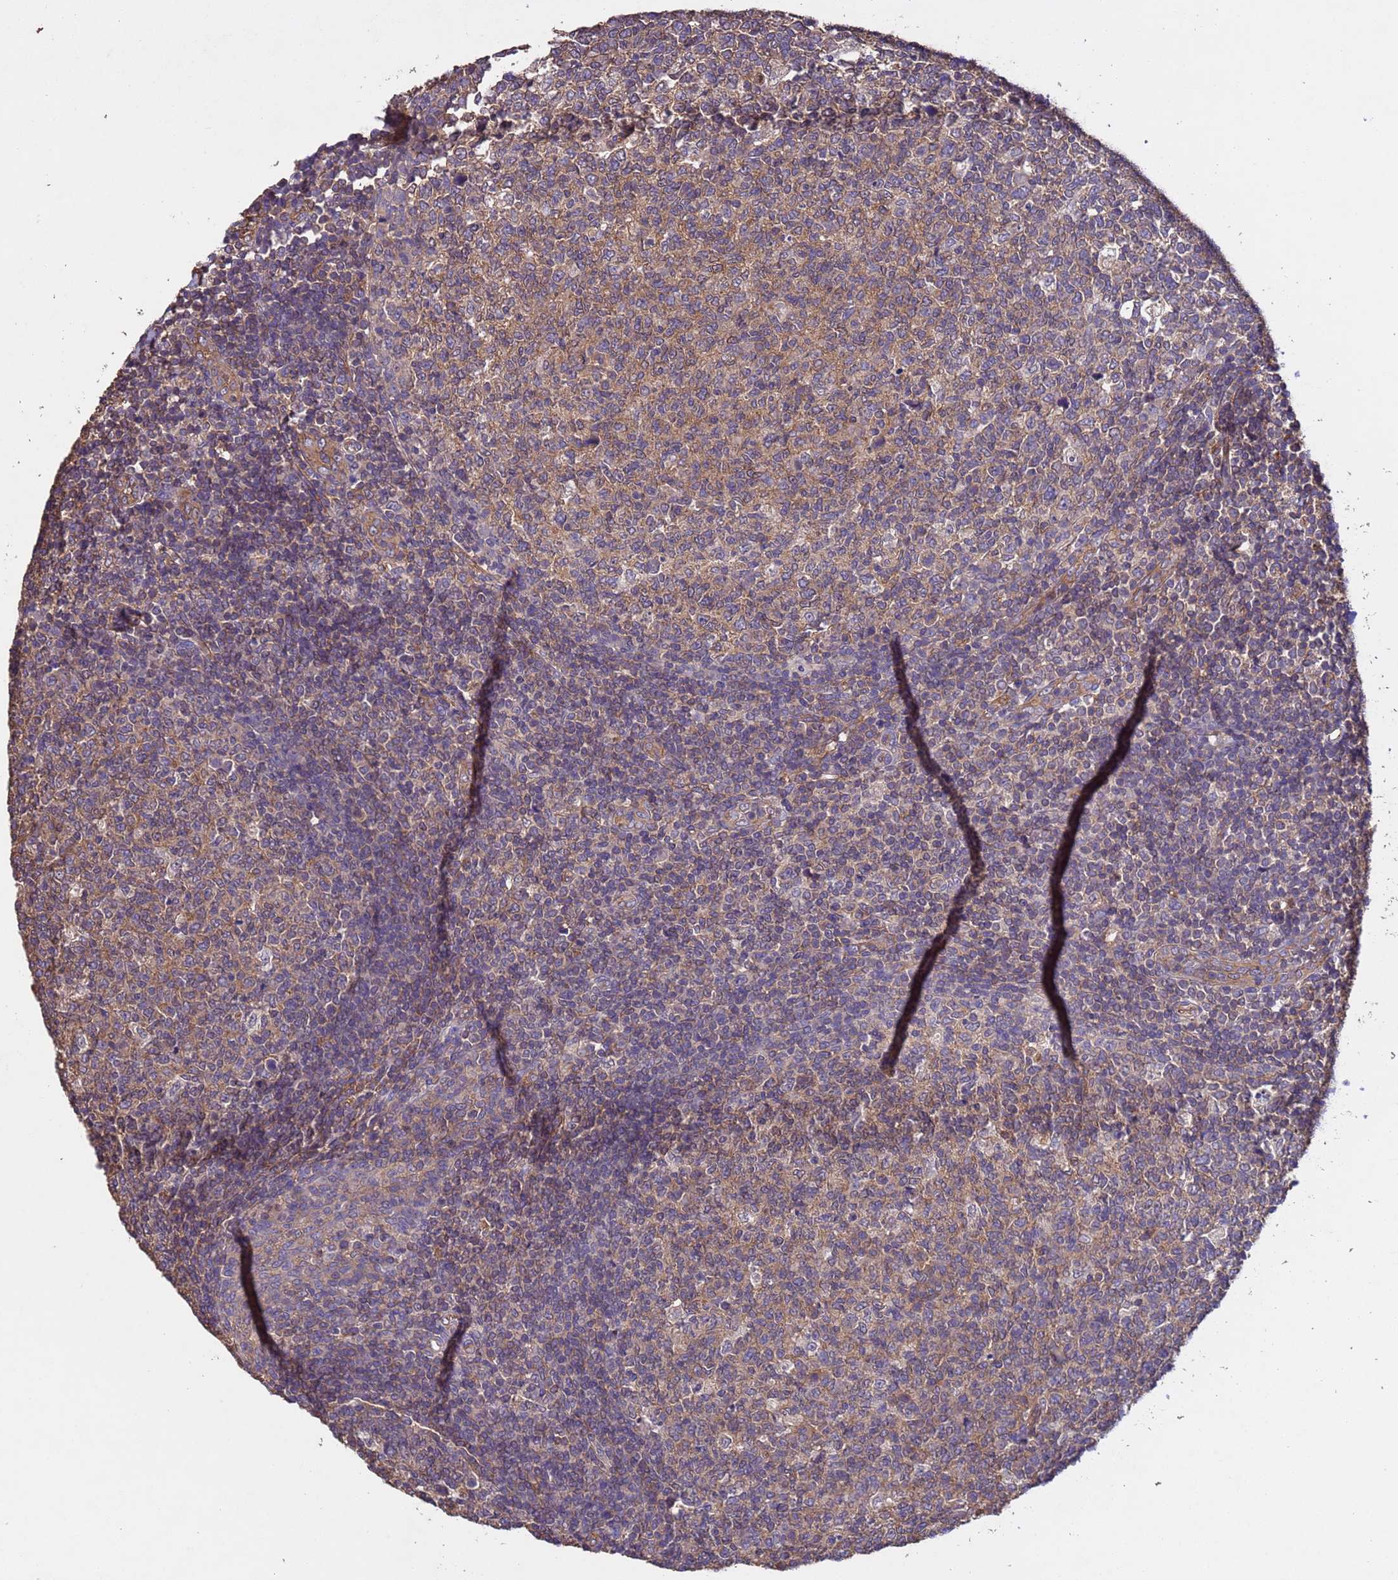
{"staining": {"intensity": "weak", "quantity": ">75%", "location": "cytoplasmic/membranous"}, "tissue": "tonsil", "cell_type": "Germinal center cells", "image_type": "normal", "snomed": [{"axis": "morphology", "description": "Normal tissue, NOS"}, {"axis": "topography", "description": "Tonsil"}], "caption": "The image exhibits staining of benign tonsil, revealing weak cytoplasmic/membranous protein positivity (brown color) within germinal center cells. (Stains: DAB (3,3'-diaminobenzidine) in brown, nuclei in blue, Microscopy: brightfield microscopy at high magnification).", "gene": "MTX3", "patient": {"sex": "female", "age": 19}}